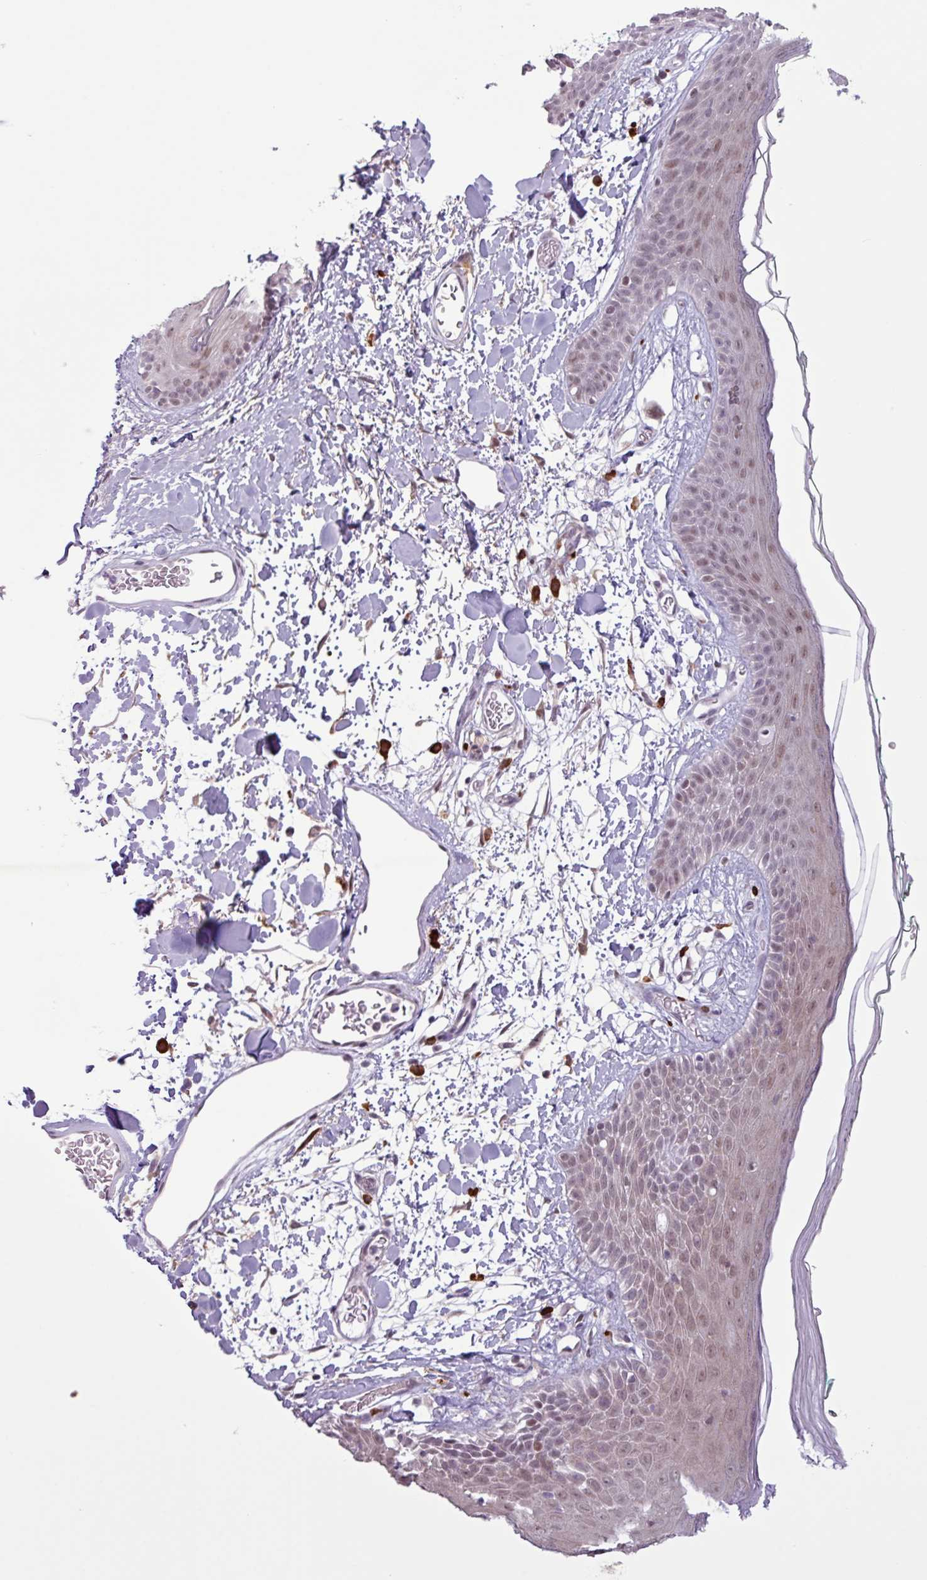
{"staining": {"intensity": "moderate", "quantity": "25%-75%", "location": "nuclear"}, "tissue": "skin", "cell_type": "Fibroblasts", "image_type": "normal", "snomed": [{"axis": "morphology", "description": "Normal tissue, NOS"}, {"axis": "topography", "description": "Skin"}], "caption": "The histopathology image shows staining of unremarkable skin, revealing moderate nuclear protein expression (brown color) within fibroblasts.", "gene": "NOTCH2", "patient": {"sex": "male", "age": 79}}